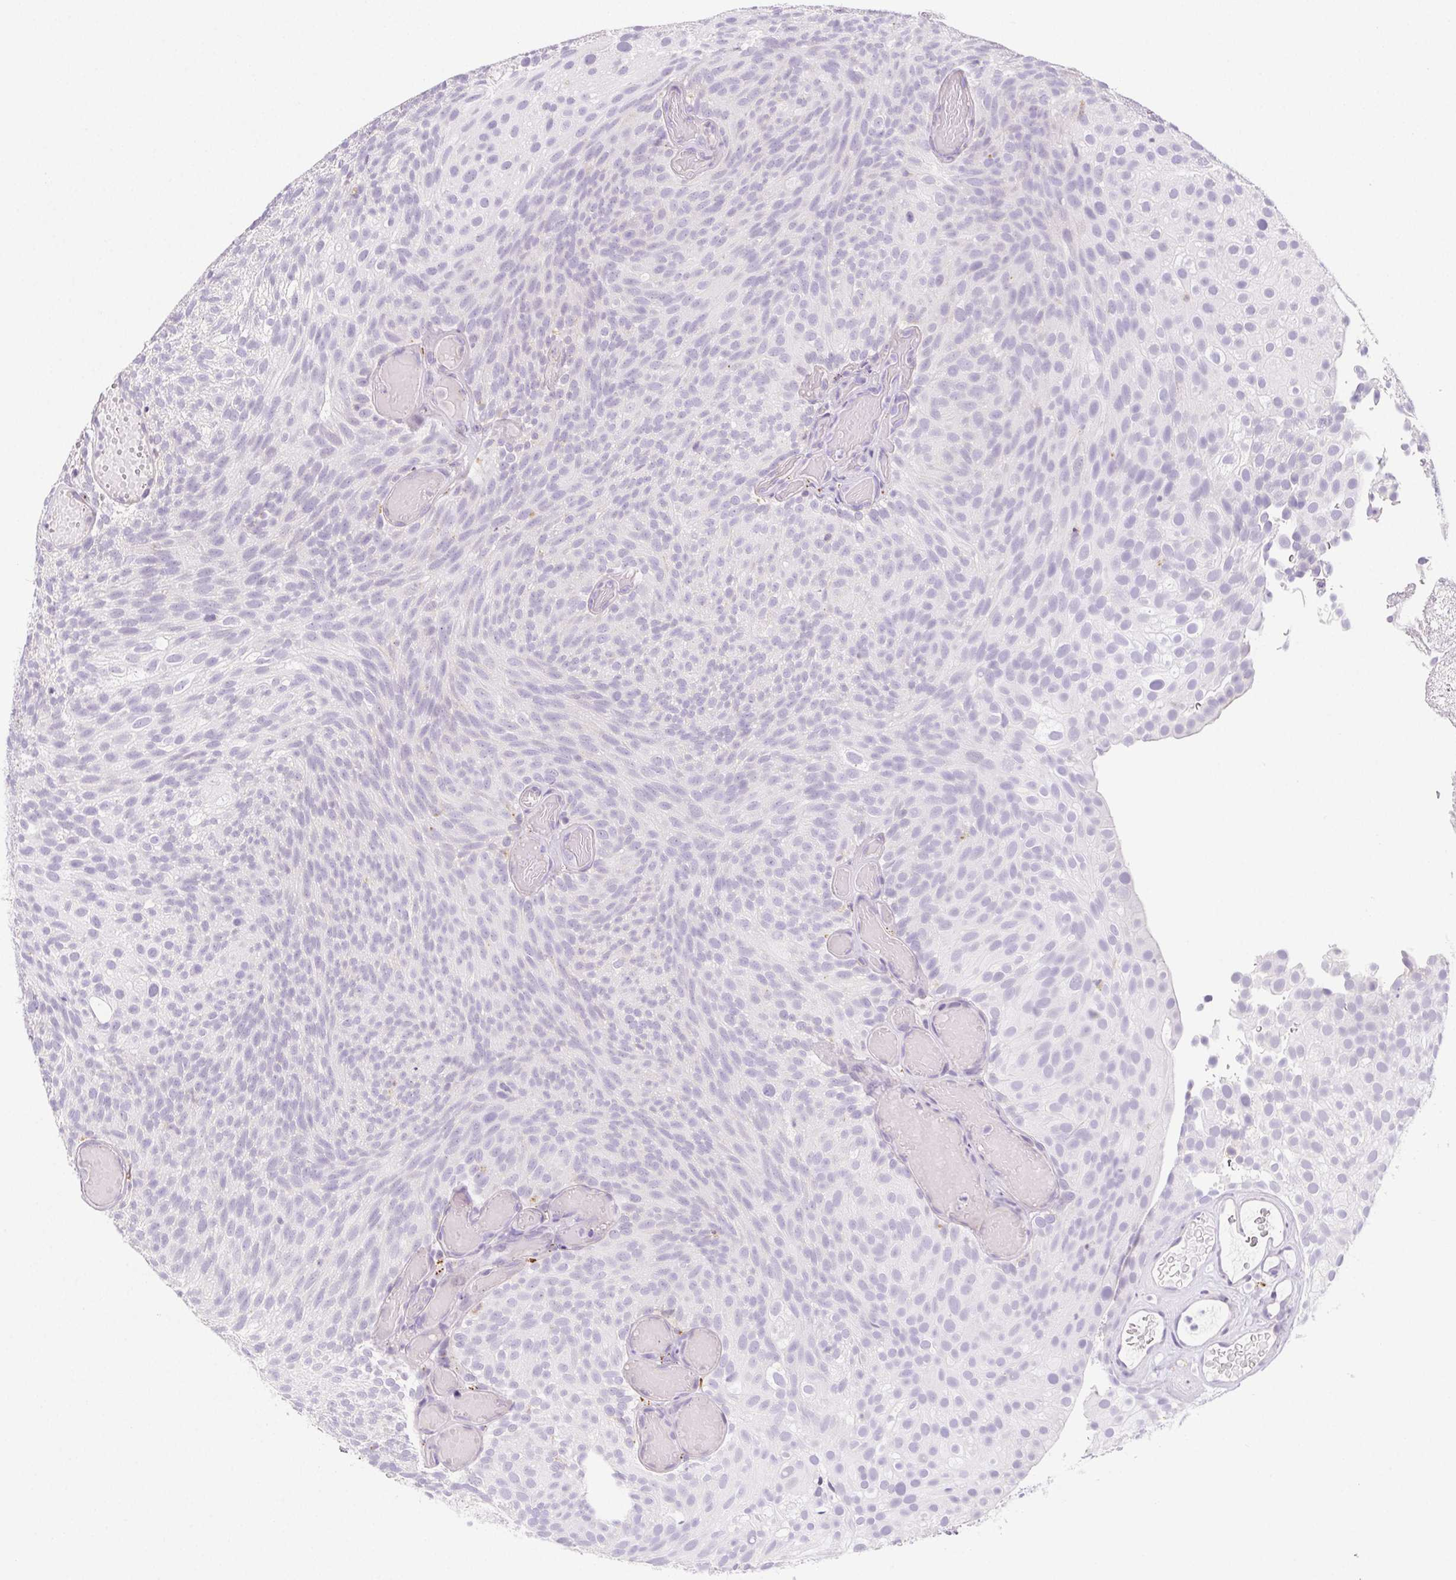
{"staining": {"intensity": "negative", "quantity": "none", "location": "none"}, "tissue": "urothelial cancer", "cell_type": "Tumor cells", "image_type": "cancer", "snomed": [{"axis": "morphology", "description": "Urothelial carcinoma, Low grade"}, {"axis": "topography", "description": "Urinary bladder"}], "caption": "The IHC micrograph has no significant expression in tumor cells of urothelial carcinoma (low-grade) tissue. (DAB immunohistochemistry (IHC), high magnification).", "gene": "LIPA", "patient": {"sex": "male", "age": 78}}